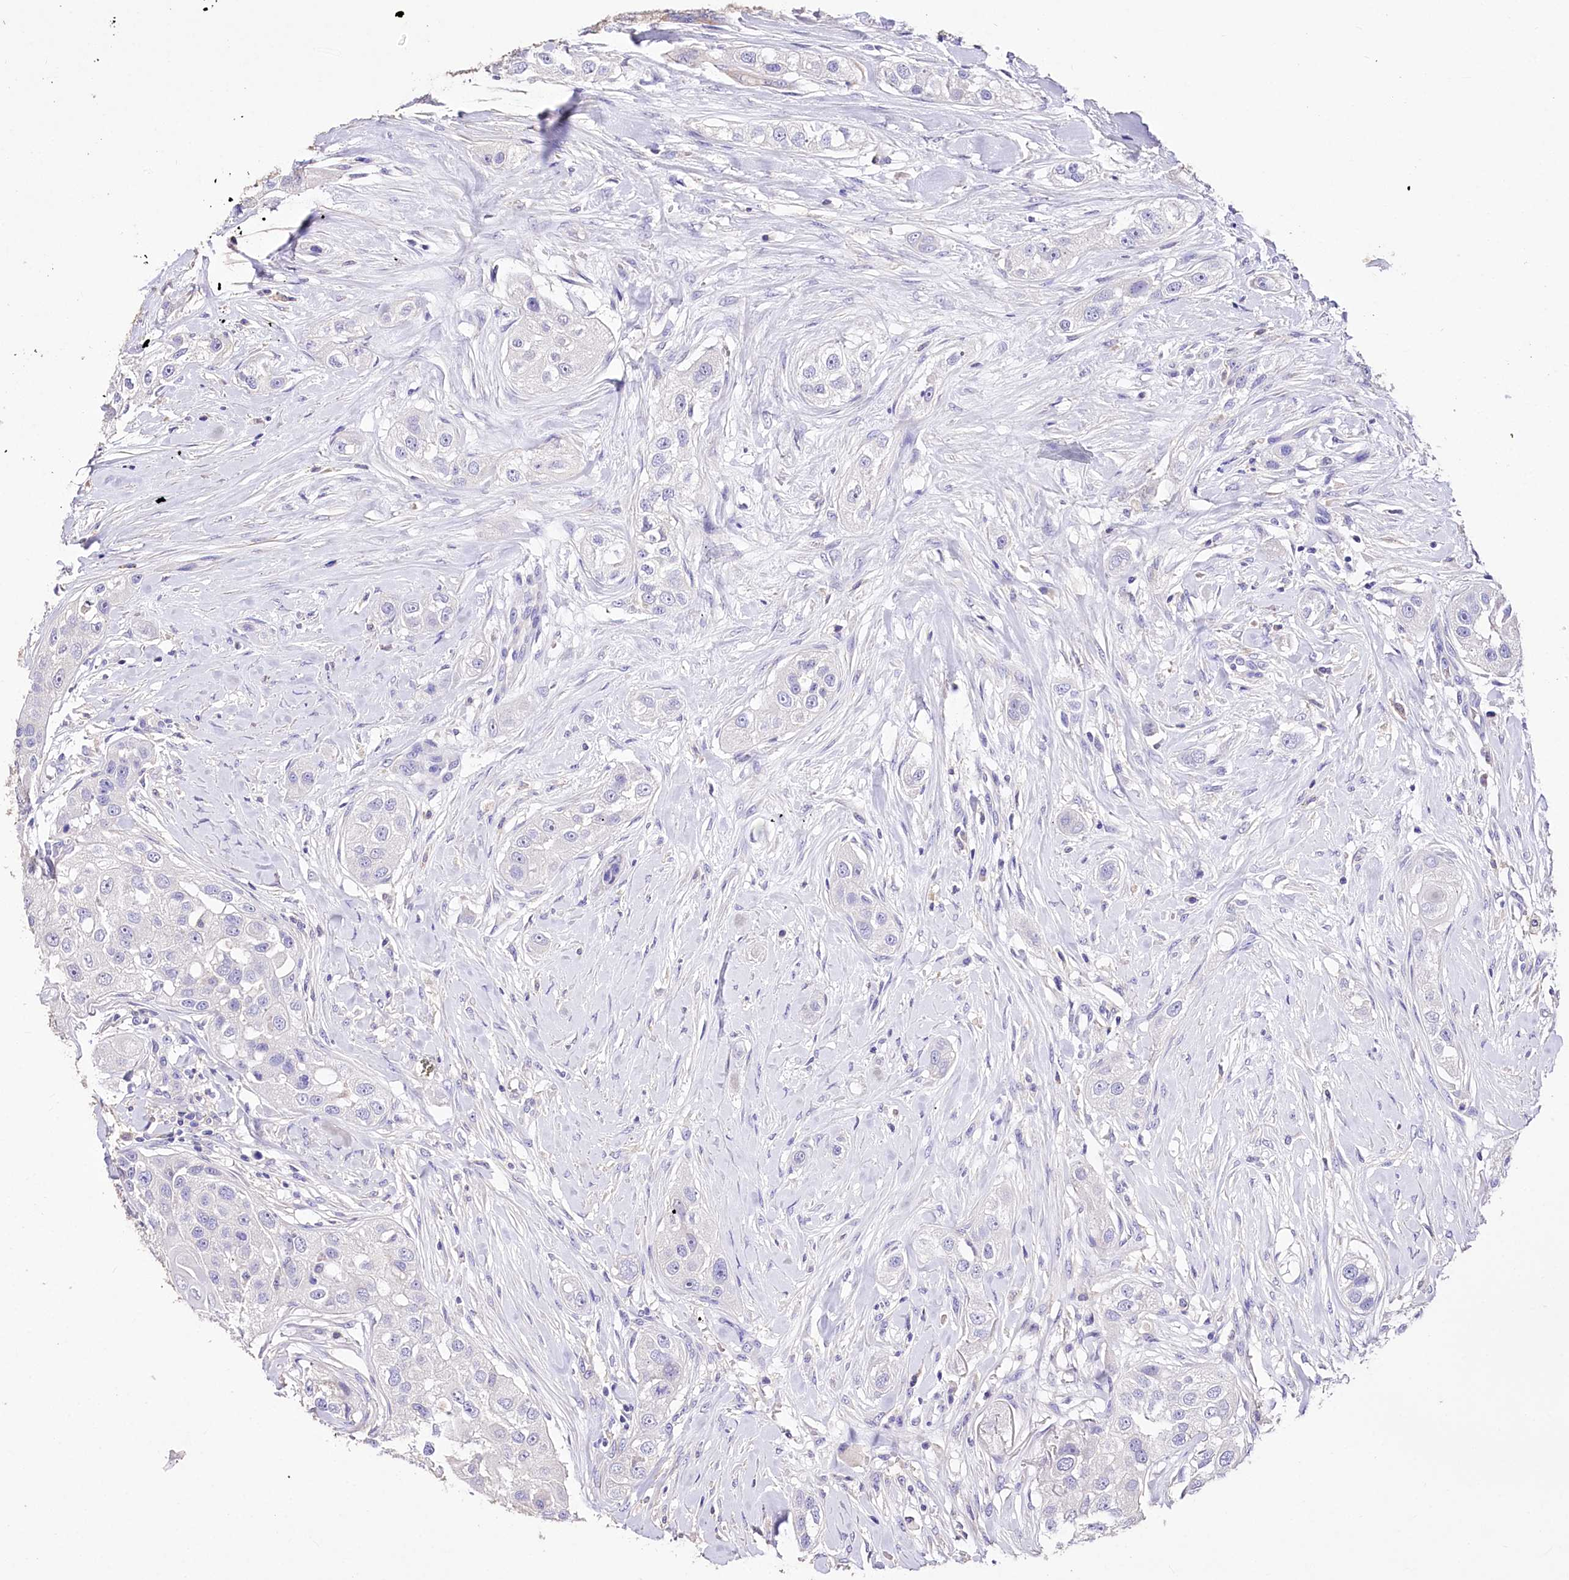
{"staining": {"intensity": "negative", "quantity": "none", "location": "none"}, "tissue": "head and neck cancer", "cell_type": "Tumor cells", "image_type": "cancer", "snomed": [{"axis": "morphology", "description": "Normal tissue, NOS"}, {"axis": "morphology", "description": "Squamous cell carcinoma, NOS"}, {"axis": "topography", "description": "Skeletal muscle"}, {"axis": "topography", "description": "Head-Neck"}], "caption": "Immunohistochemistry (IHC) photomicrograph of human head and neck cancer stained for a protein (brown), which demonstrates no expression in tumor cells.", "gene": "PCYOX1L", "patient": {"sex": "male", "age": 51}}